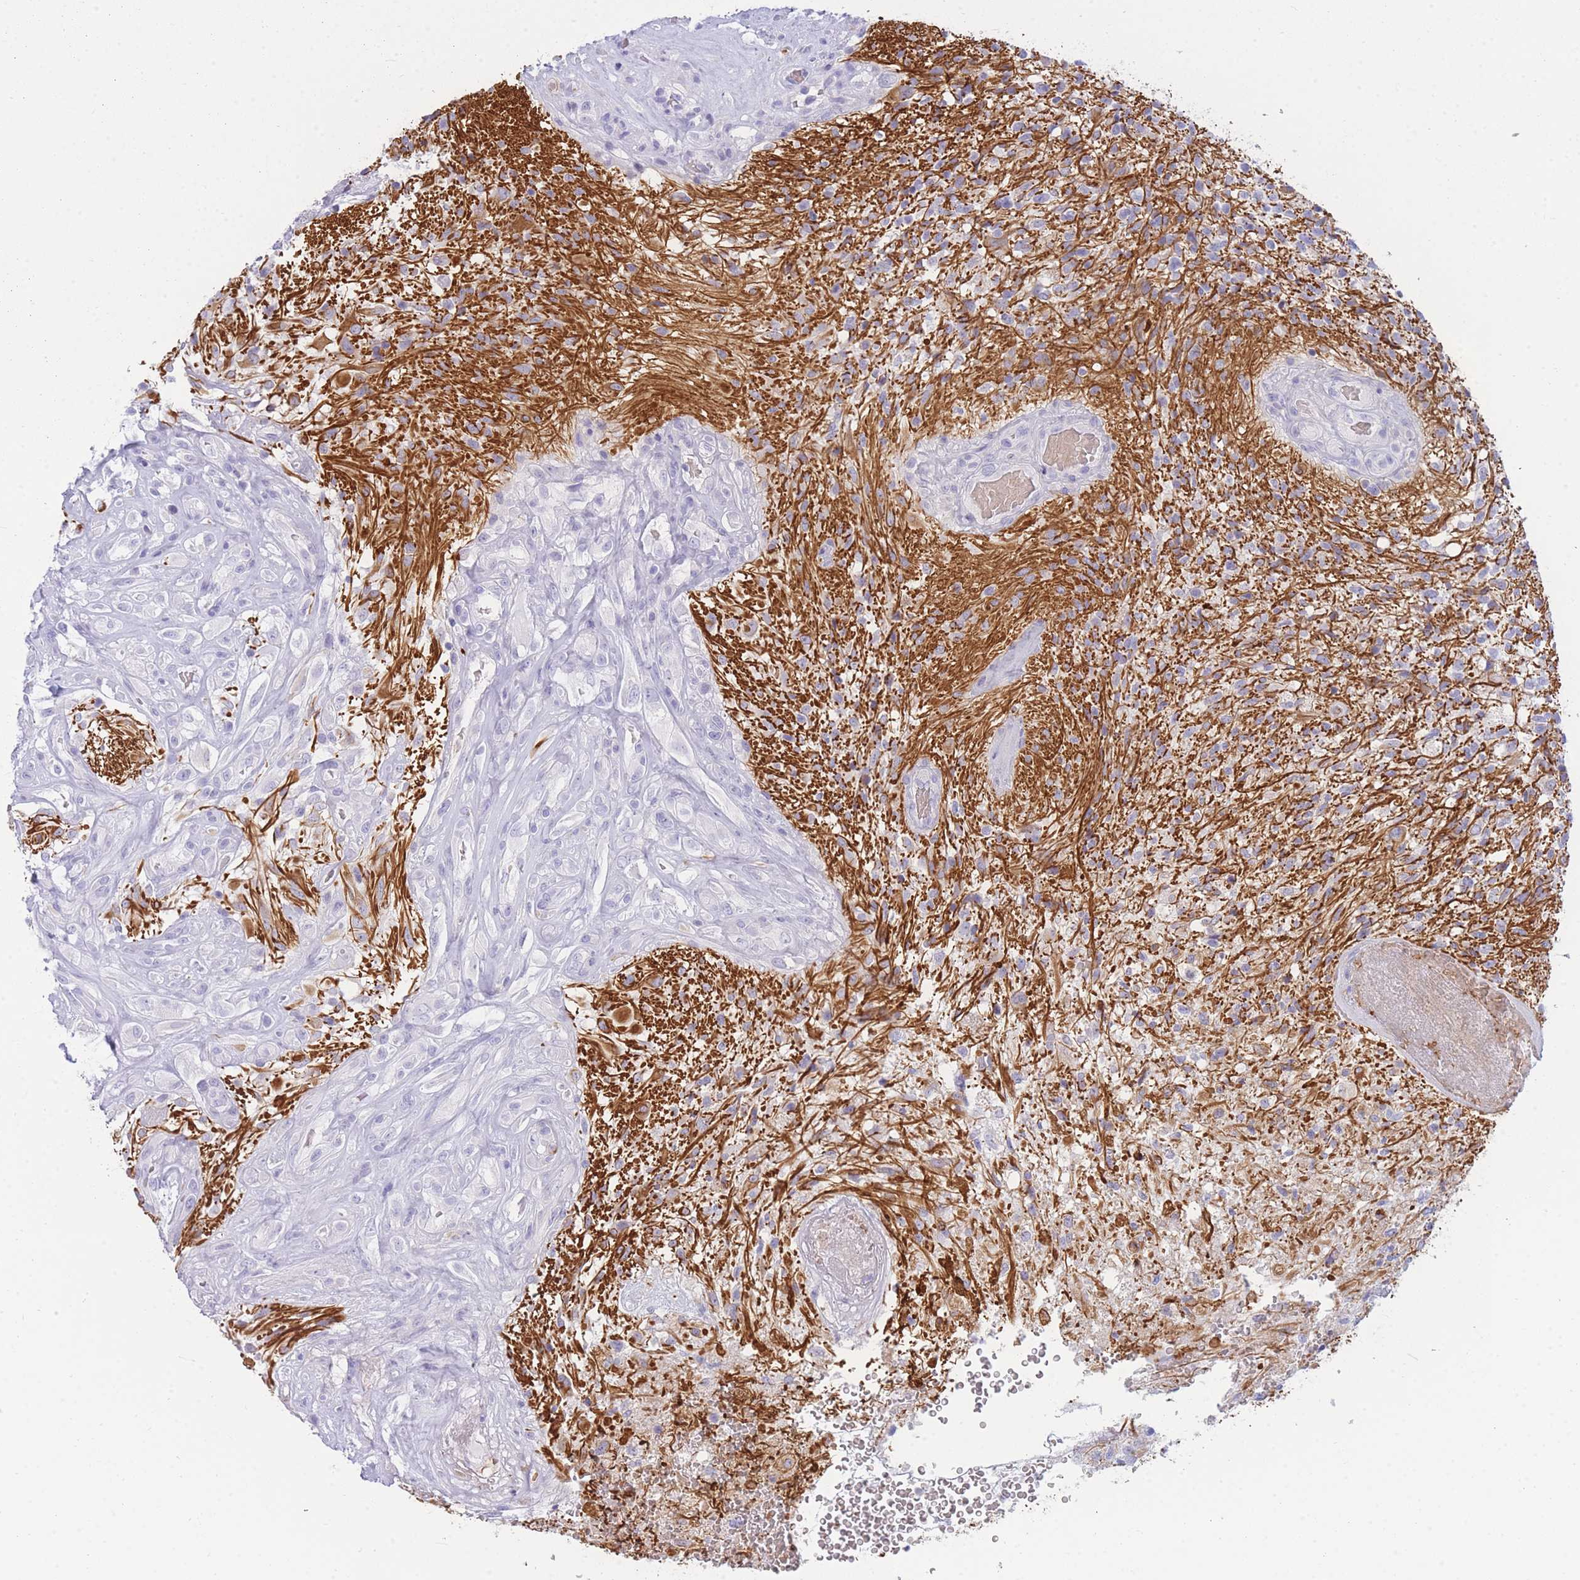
{"staining": {"intensity": "moderate", "quantity": "<25%", "location": "cytoplasmic/membranous"}, "tissue": "glioma", "cell_type": "Tumor cells", "image_type": "cancer", "snomed": [{"axis": "morphology", "description": "Glioma, malignant, High grade"}, {"axis": "topography", "description": "Brain"}], "caption": "Malignant glioma (high-grade) stained for a protein displays moderate cytoplasmic/membranous positivity in tumor cells. The protein of interest is stained brown, and the nuclei are stained in blue (DAB IHC with brightfield microscopy, high magnification).", "gene": "NKX1-2", "patient": {"sex": "male", "age": 56}}